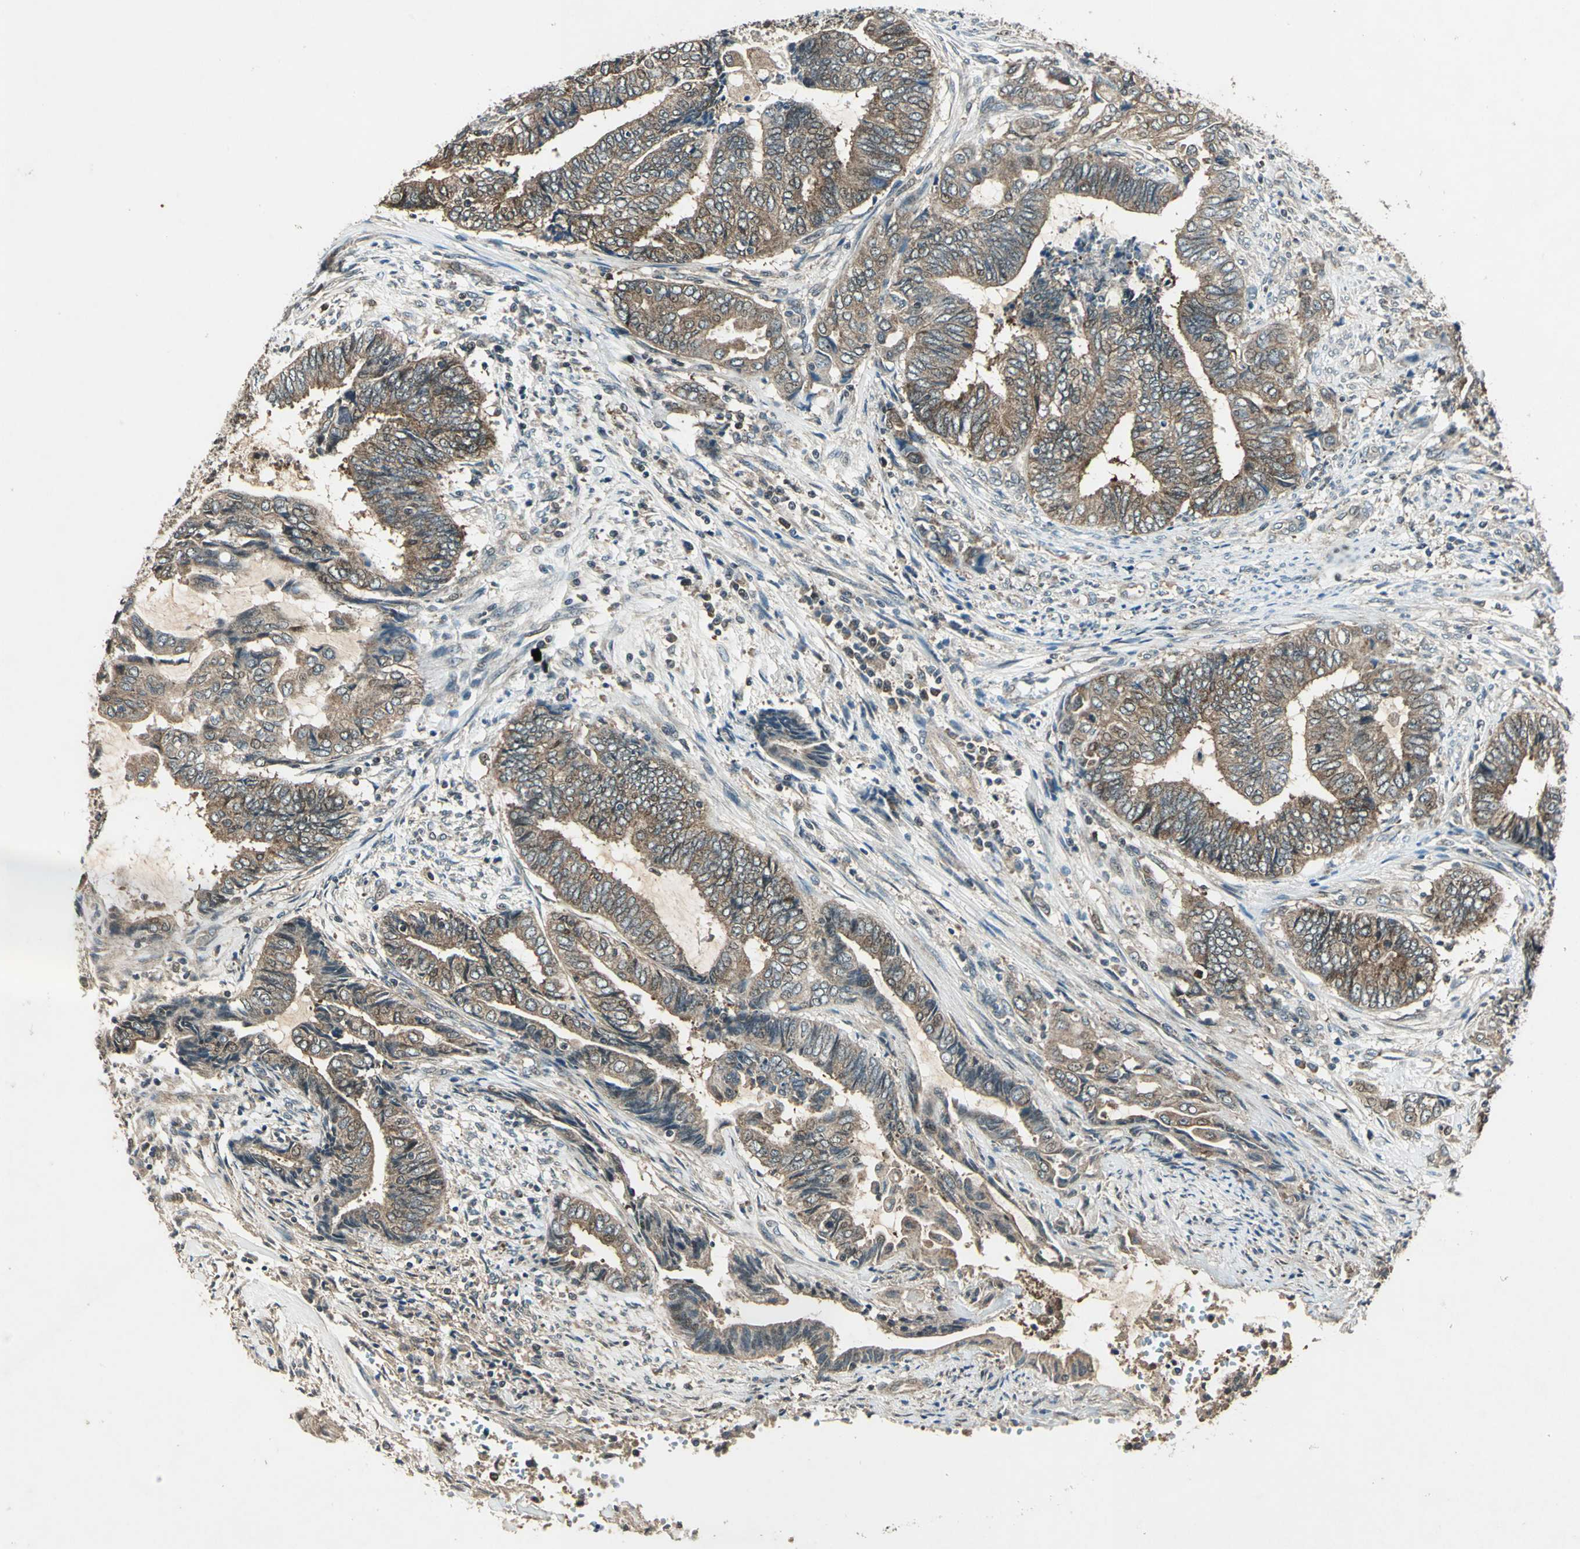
{"staining": {"intensity": "moderate", "quantity": ">75%", "location": "cytoplasmic/membranous"}, "tissue": "endometrial cancer", "cell_type": "Tumor cells", "image_type": "cancer", "snomed": [{"axis": "morphology", "description": "Adenocarcinoma, NOS"}, {"axis": "topography", "description": "Uterus"}, {"axis": "topography", "description": "Endometrium"}], "caption": "Endometrial adenocarcinoma was stained to show a protein in brown. There is medium levels of moderate cytoplasmic/membranous positivity in about >75% of tumor cells.", "gene": "AHSA1", "patient": {"sex": "female", "age": 70}}